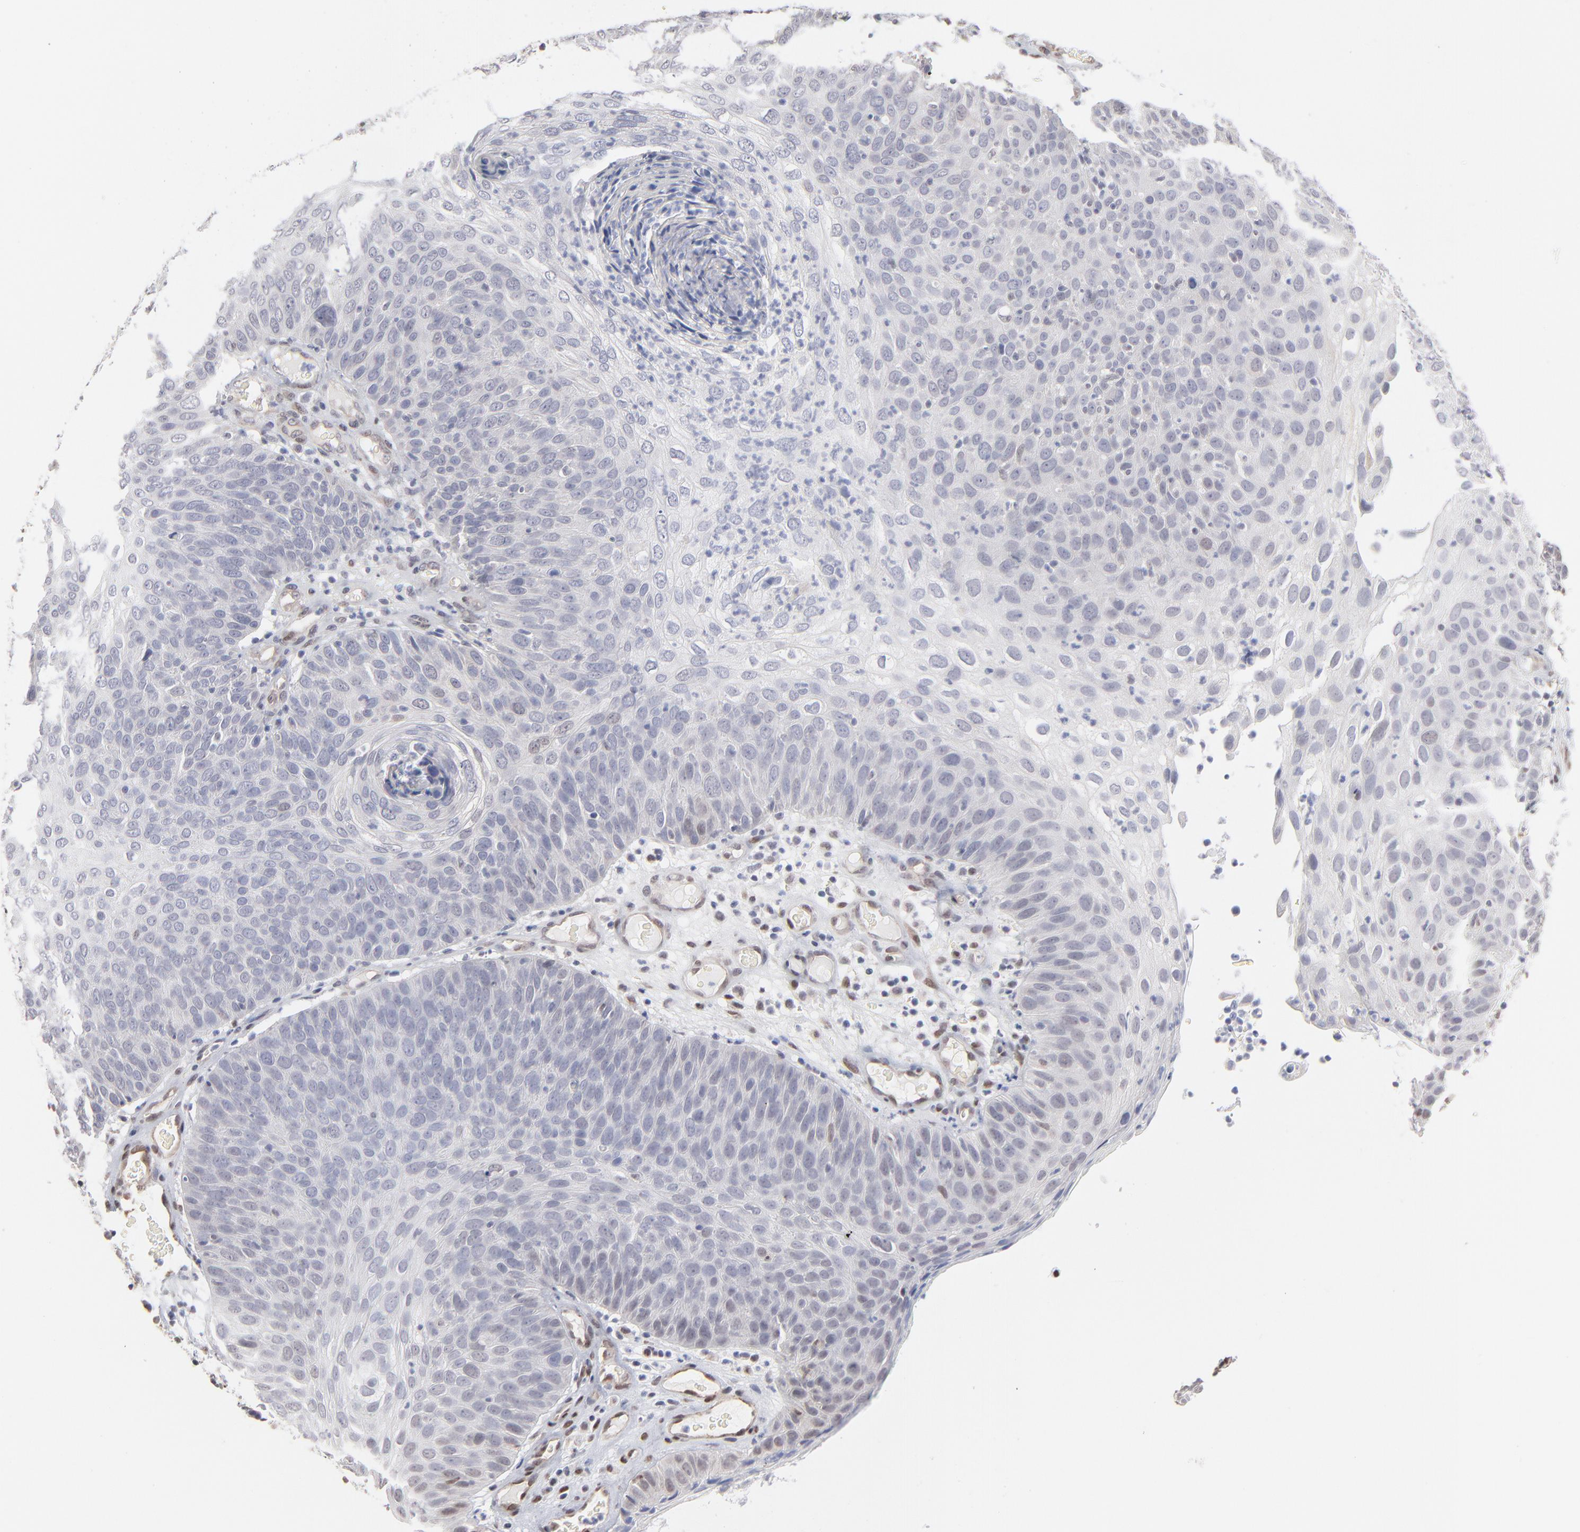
{"staining": {"intensity": "moderate", "quantity": "25%-75%", "location": "nuclear"}, "tissue": "skin cancer", "cell_type": "Tumor cells", "image_type": "cancer", "snomed": [{"axis": "morphology", "description": "Squamous cell carcinoma, NOS"}, {"axis": "topography", "description": "Skin"}], "caption": "Protein expression analysis of human skin squamous cell carcinoma reveals moderate nuclear positivity in about 25%-75% of tumor cells. Immunohistochemistry (ihc) stains the protein of interest in brown and the nuclei are stained blue.", "gene": "RBM3", "patient": {"sex": "male", "age": 87}}